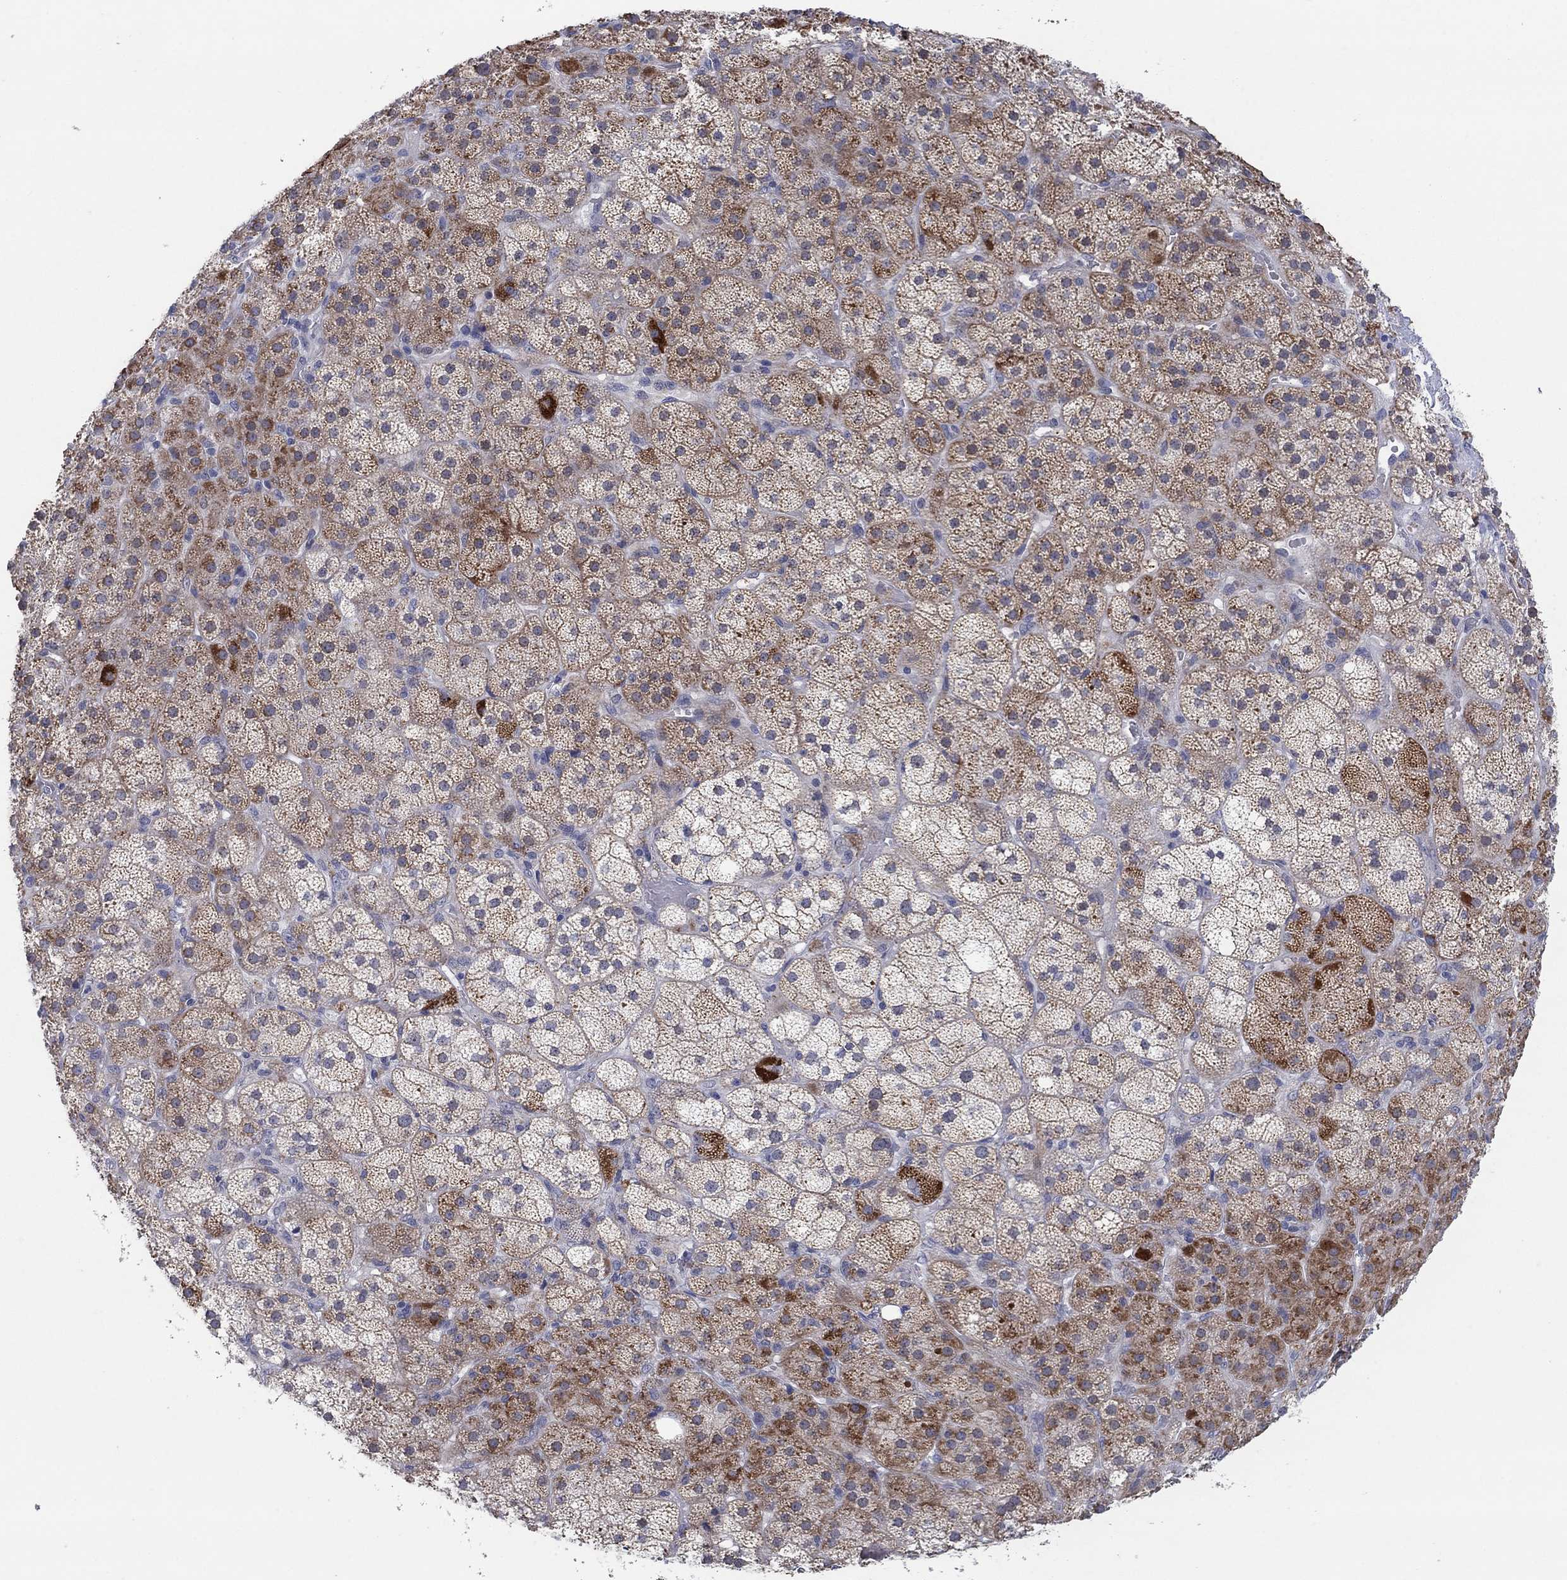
{"staining": {"intensity": "strong", "quantity": "<25%", "location": "cytoplasmic/membranous"}, "tissue": "adrenal gland", "cell_type": "Glandular cells", "image_type": "normal", "snomed": [{"axis": "morphology", "description": "Normal tissue, NOS"}, {"axis": "topography", "description": "Adrenal gland"}], "caption": "Adrenal gland stained with IHC shows strong cytoplasmic/membranous staining in about <25% of glandular cells. The staining is performed using DAB brown chromogen to label protein expression. The nuclei are counter-stained blue using hematoxylin.", "gene": "SDC1", "patient": {"sex": "male", "age": 57}}